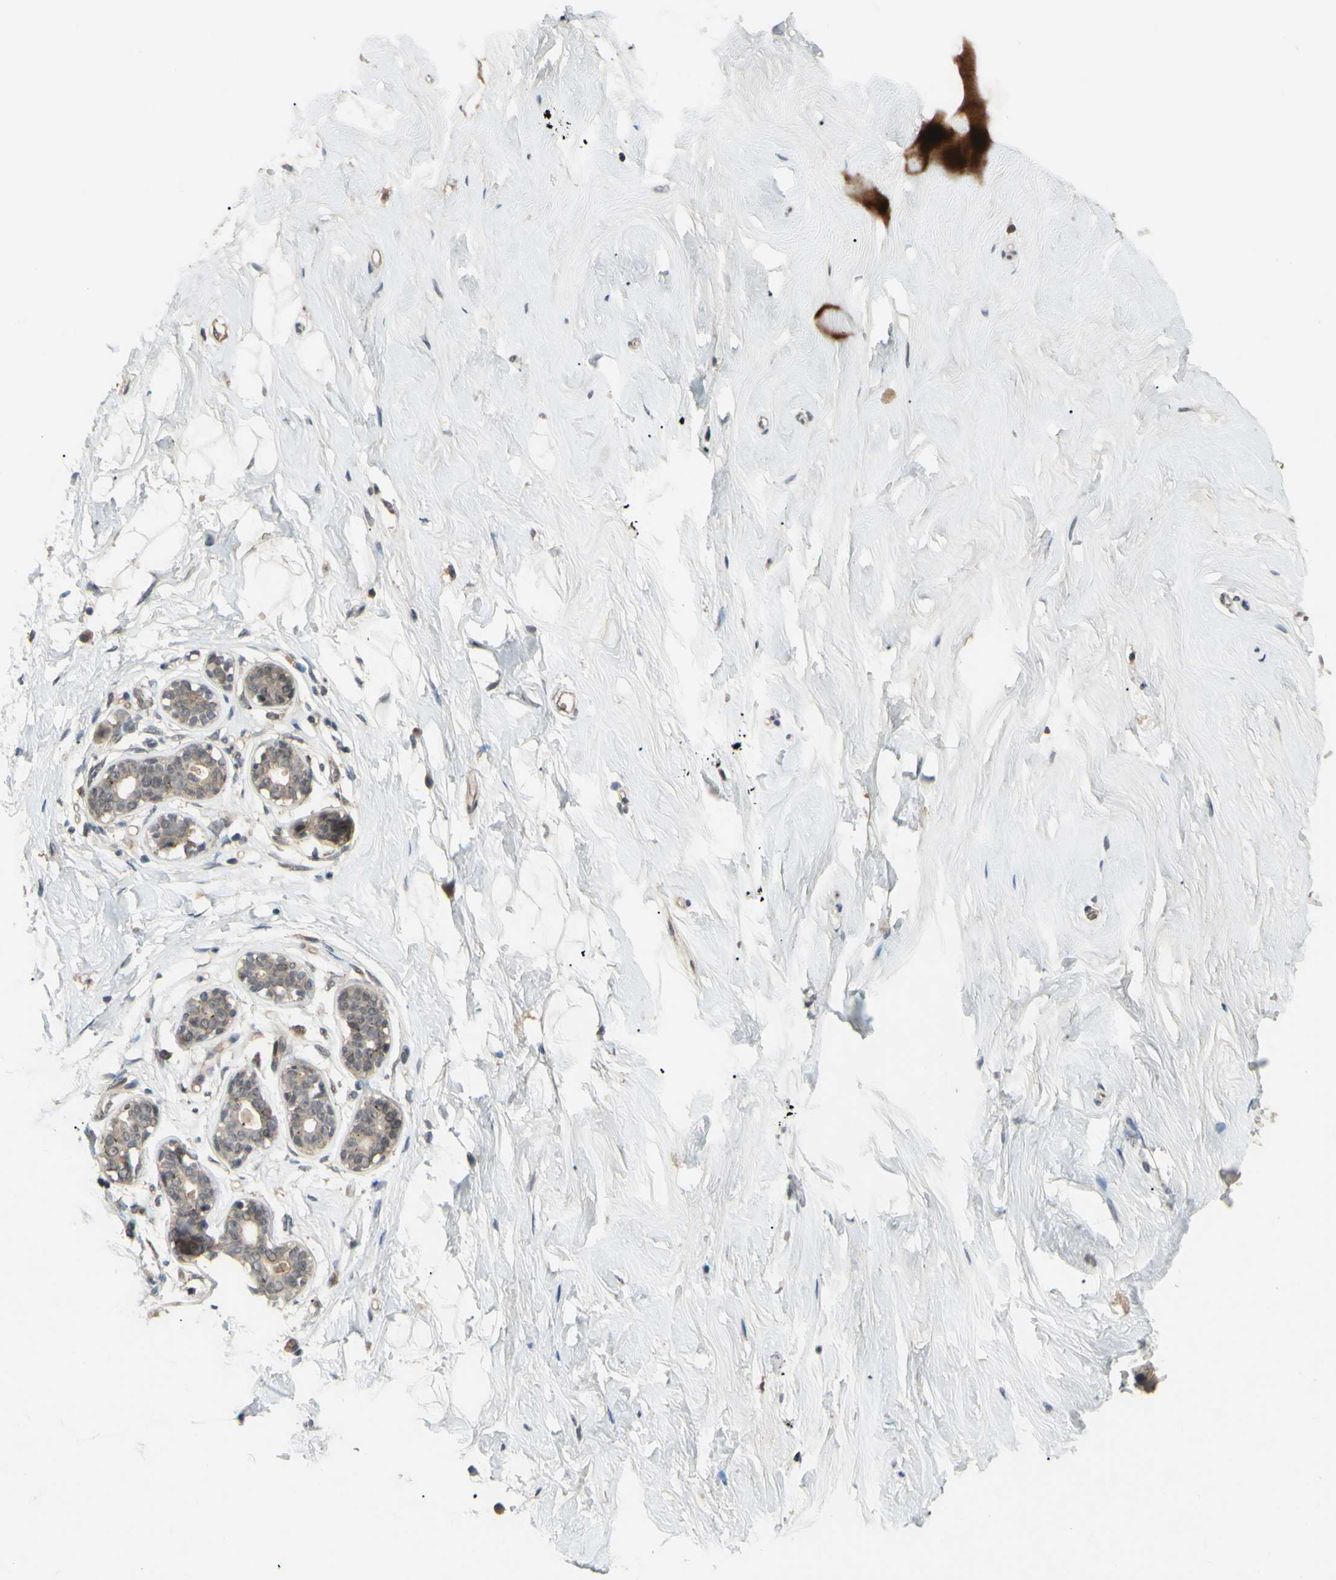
{"staining": {"intensity": "negative", "quantity": "none", "location": "none"}, "tissue": "breast", "cell_type": "Adipocytes", "image_type": "normal", "snomed": [{"axis": "morphology", "description": "Normal tissue, NOS"}, {"axis": "topography", "description": "Breast"}], "caption": "An IHC micrograph of normal breast is shown. There is no staining in adipocytes of breast.", "gene": "ALK", "patient": {"sex": "female", "age": 23}}